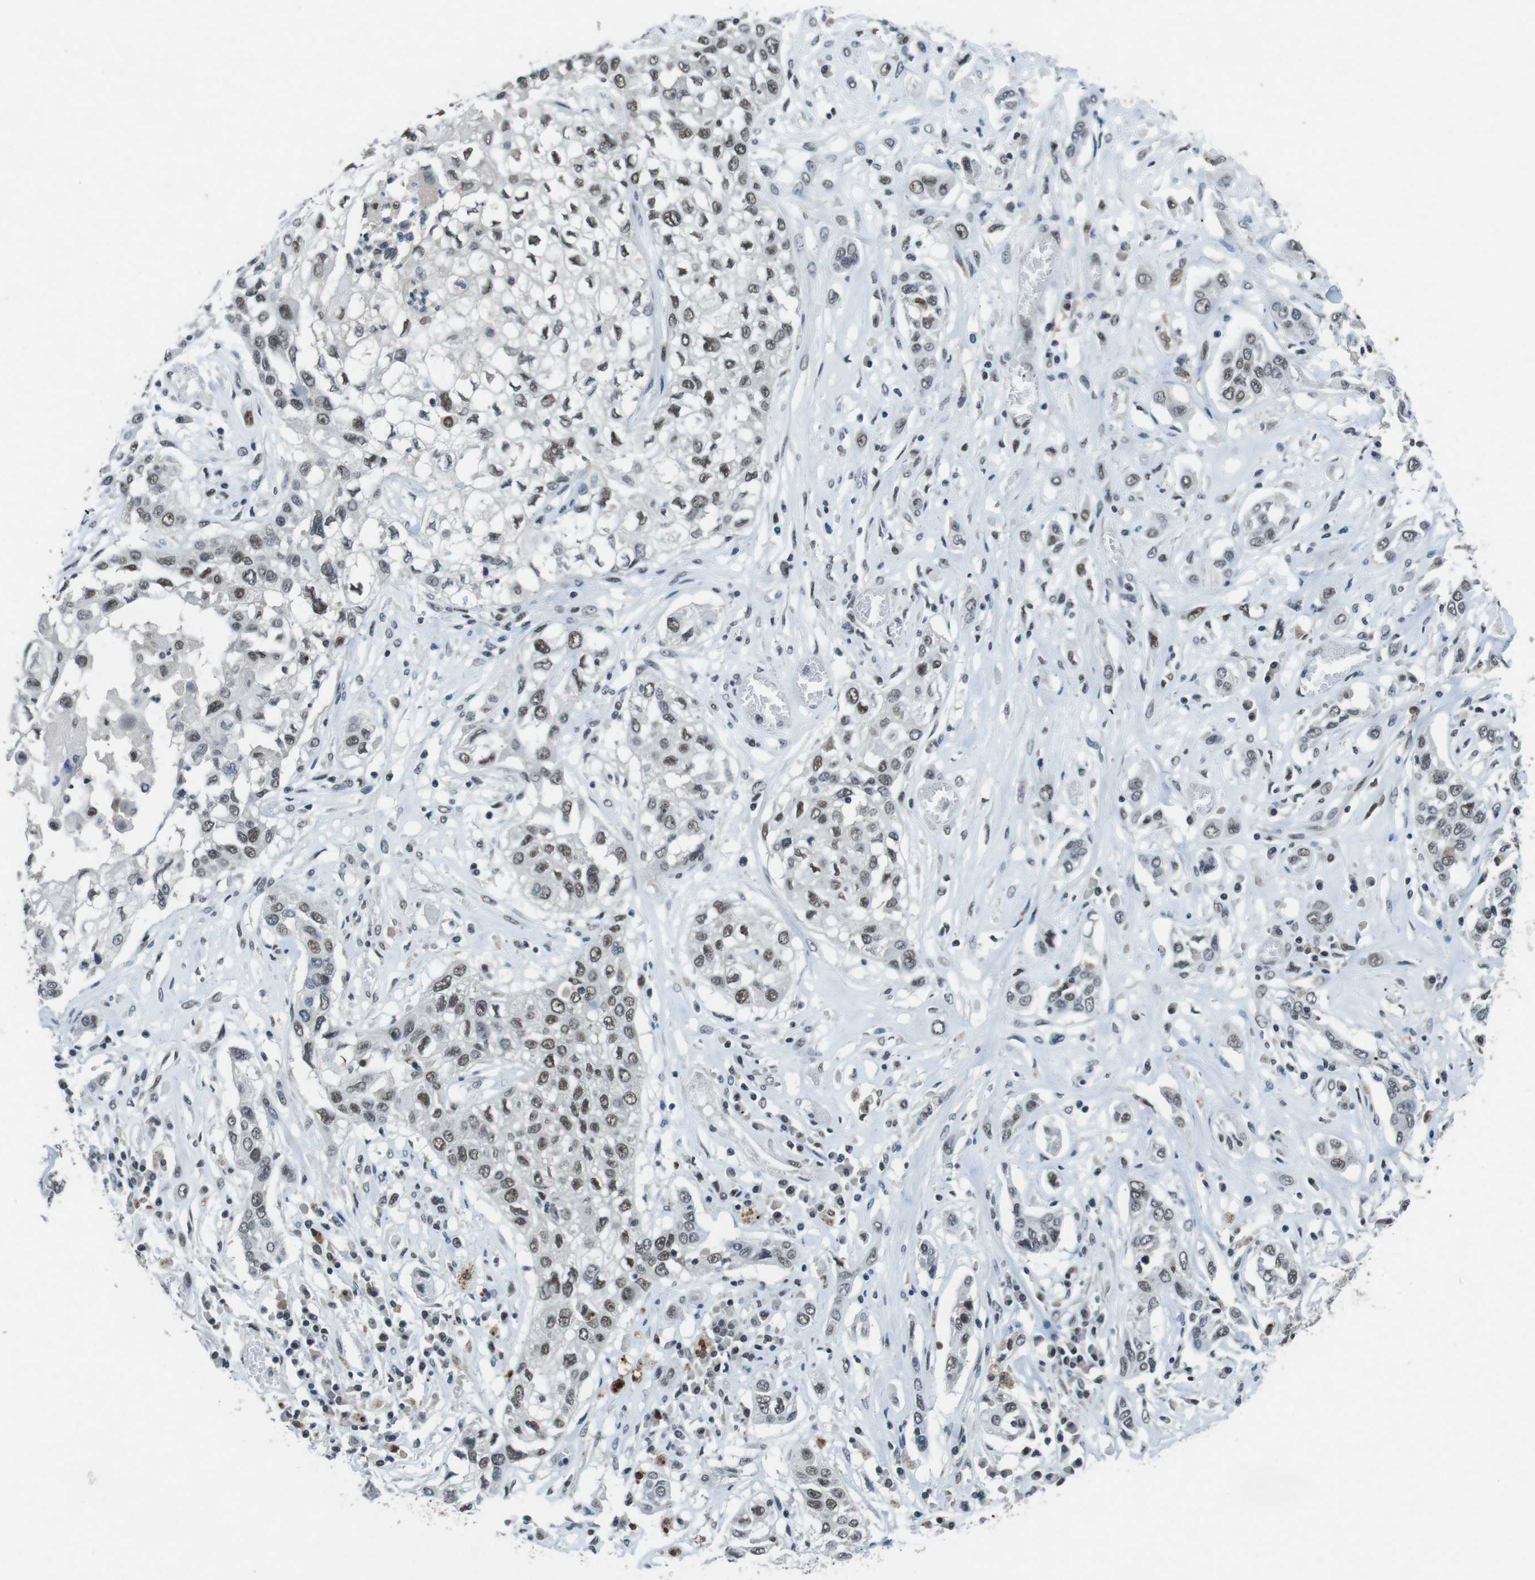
{"staining": {"intensity": "weak", "quantity": ">75%", "location": "nuclear"}, "tissue": "lung cancer", "cell_type": "Tumor cells", "image_type": "cancer", "snomed": [{"axis": "morphology", "description": "Squamous cell carcinoma, NOS"}, {"axis": "topography", "description": "Lung"}], "caption": "A brown stain labels weak nuclear staining of a protein in squamous cell carcinoma (lung) tumor cells.", "gene": "USP7", "patient": {"sex": "male", "age": 71}}